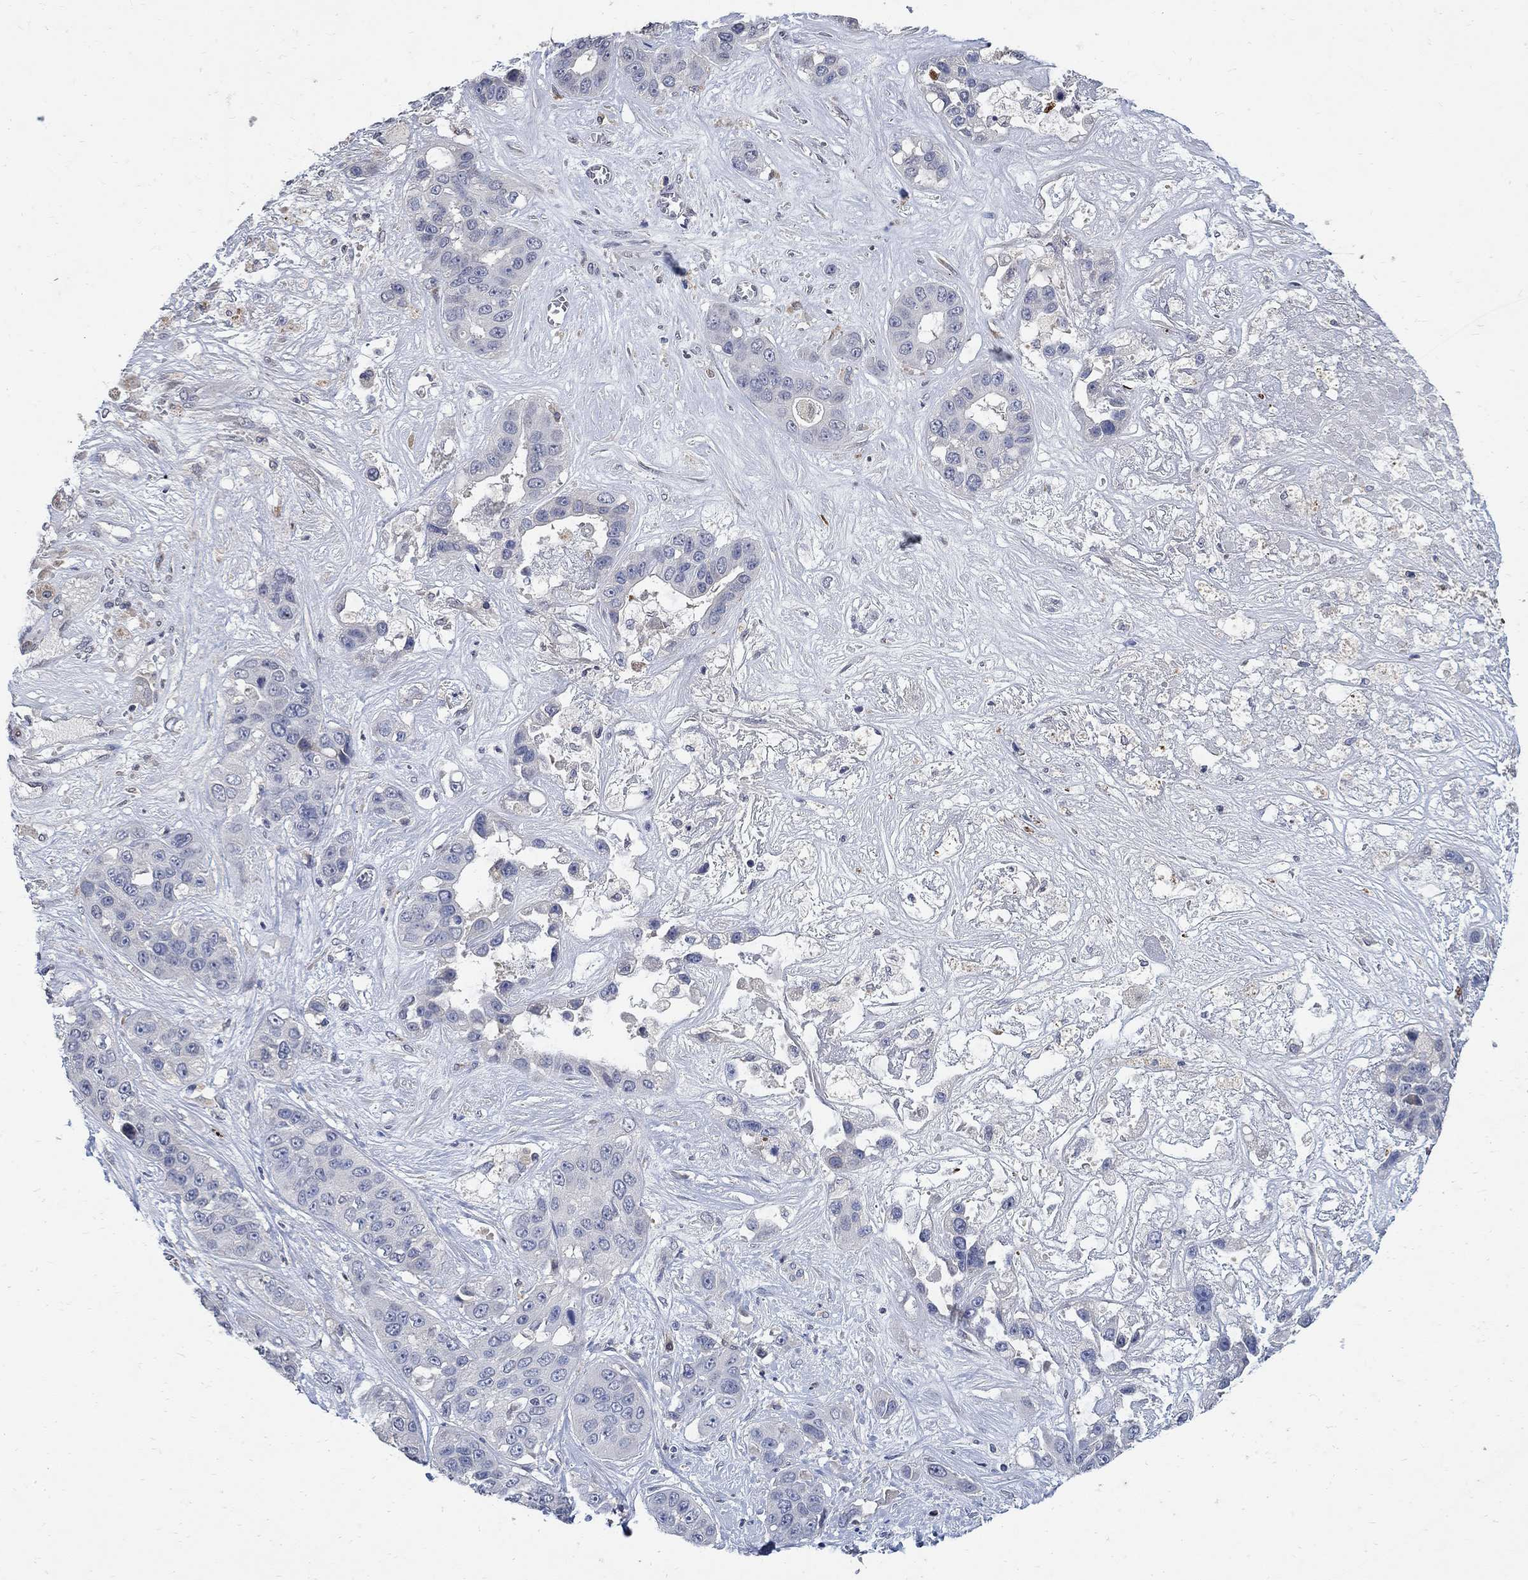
{"staining": {"intensity": "negative", "quantity": "none", "location": "none"}, "tissue": "liver cancer", "cell_type": "Tumor cells", "image_type": "cancer", "snomed": [{"axis": "morphology", "description": "Cholangiocarcinoma"}, {"axis": "topography", "description": "Liver"}], "caption": "Image shows no protein staining in tumor cells of liver cancer (cholangiocarcinoma) tissue. The staining is performed using DAB brown chromogen with nuclei counter-stained in using hematoxylin.", "gene": "TMEM169", "patient": {"sex": "female", "age": 52}}